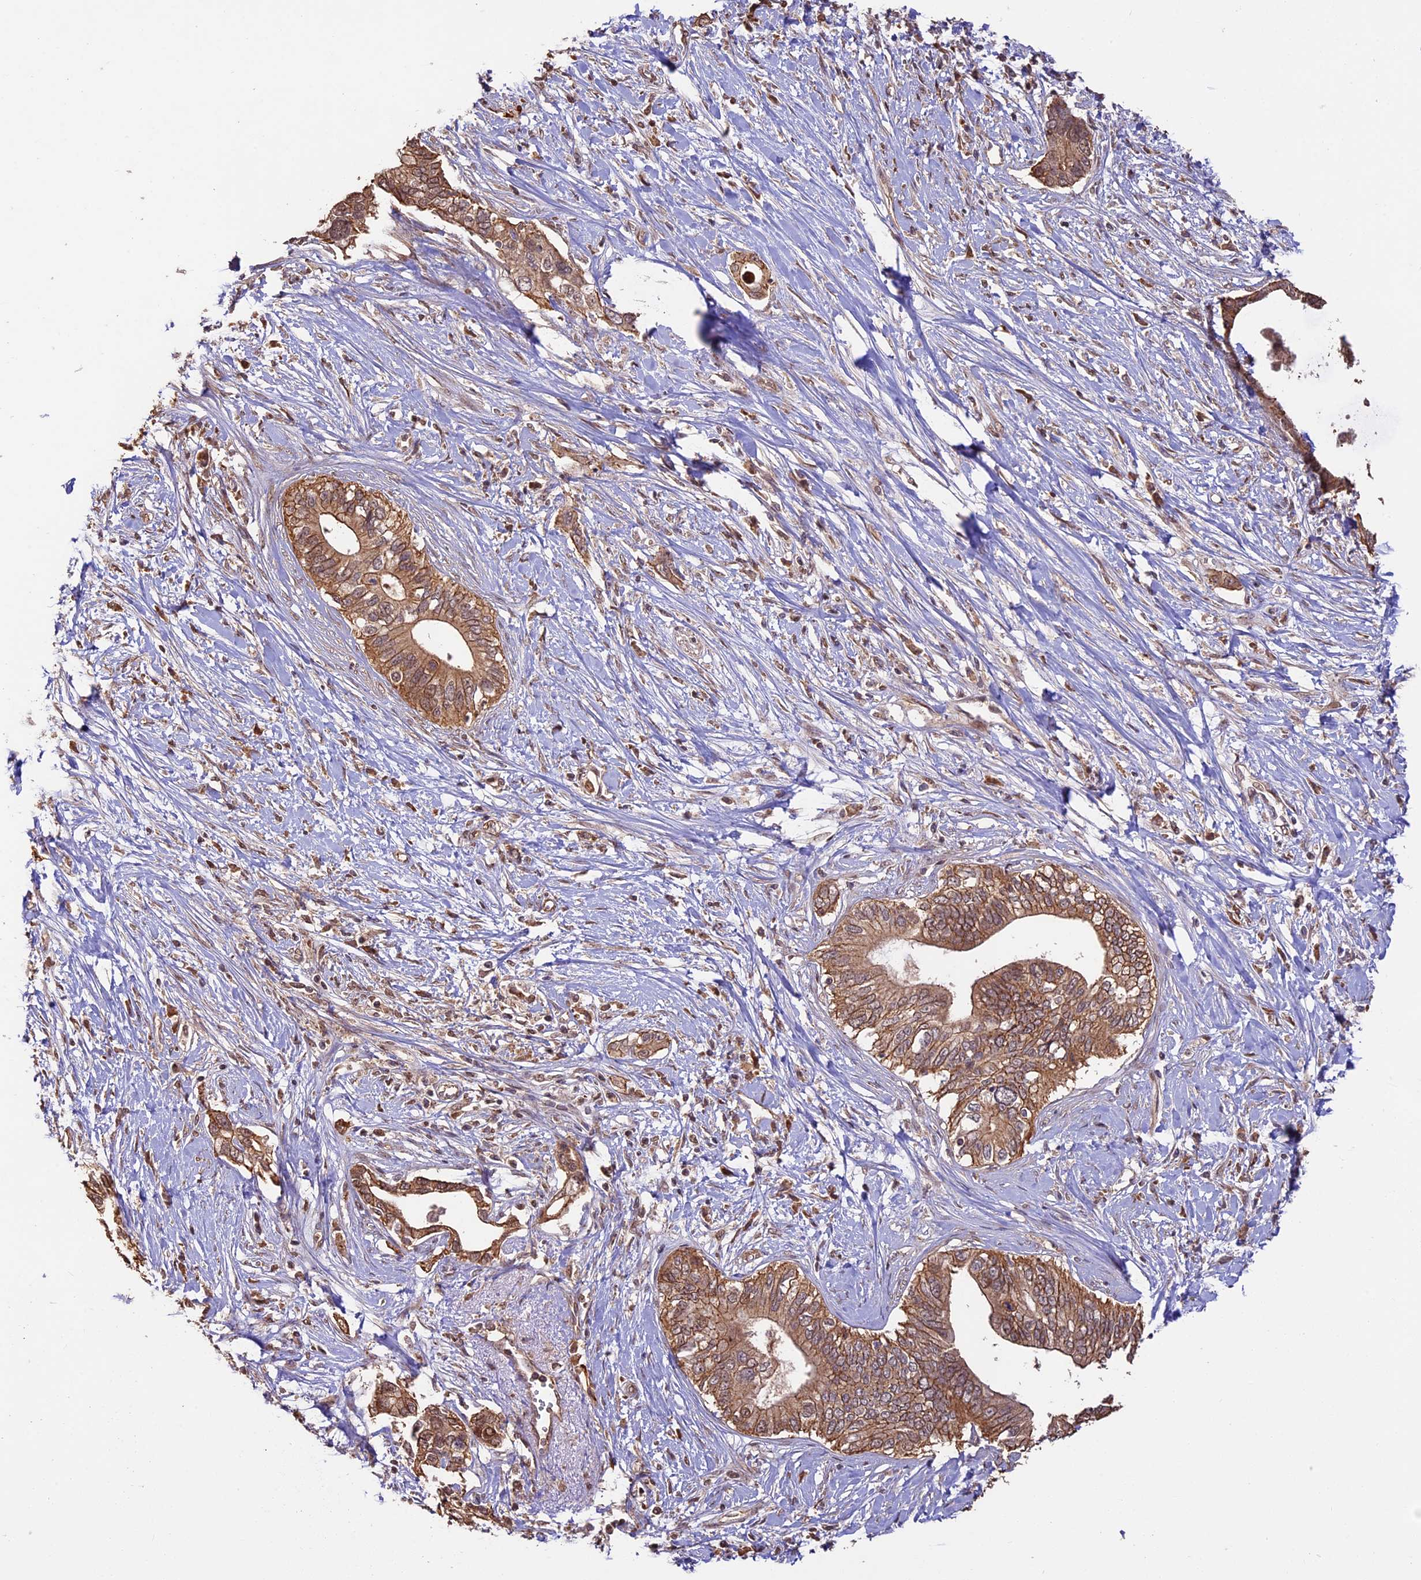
{"staining": {"intensity": "moderate", "quantity": ">75%", "location": "cytoplasmic/membranous"}, "tissue": "pancreatic cancer", "cell_type": "Tumor cells", "image_type": "cancer", "snomed": [{"axis": "morphology", "description": "Normal tissue, NOS"}, {"axis": "morphology", "description": "Adenocarcinoma, NOS"}, {"axis": "topography", "description": "Pancreas"}, {"axis": "topography", "description": "Peripheral nerve tissue"}], "caption": "Adenocarcinoma (pancreatic) was stained to show a protein in brown. There is medium levels of moderate cytoplasmic/membranous staining in about >75% of tumor cells.", "gene": "BCAS4", "patient": {"sex": "male", "age": 59}}